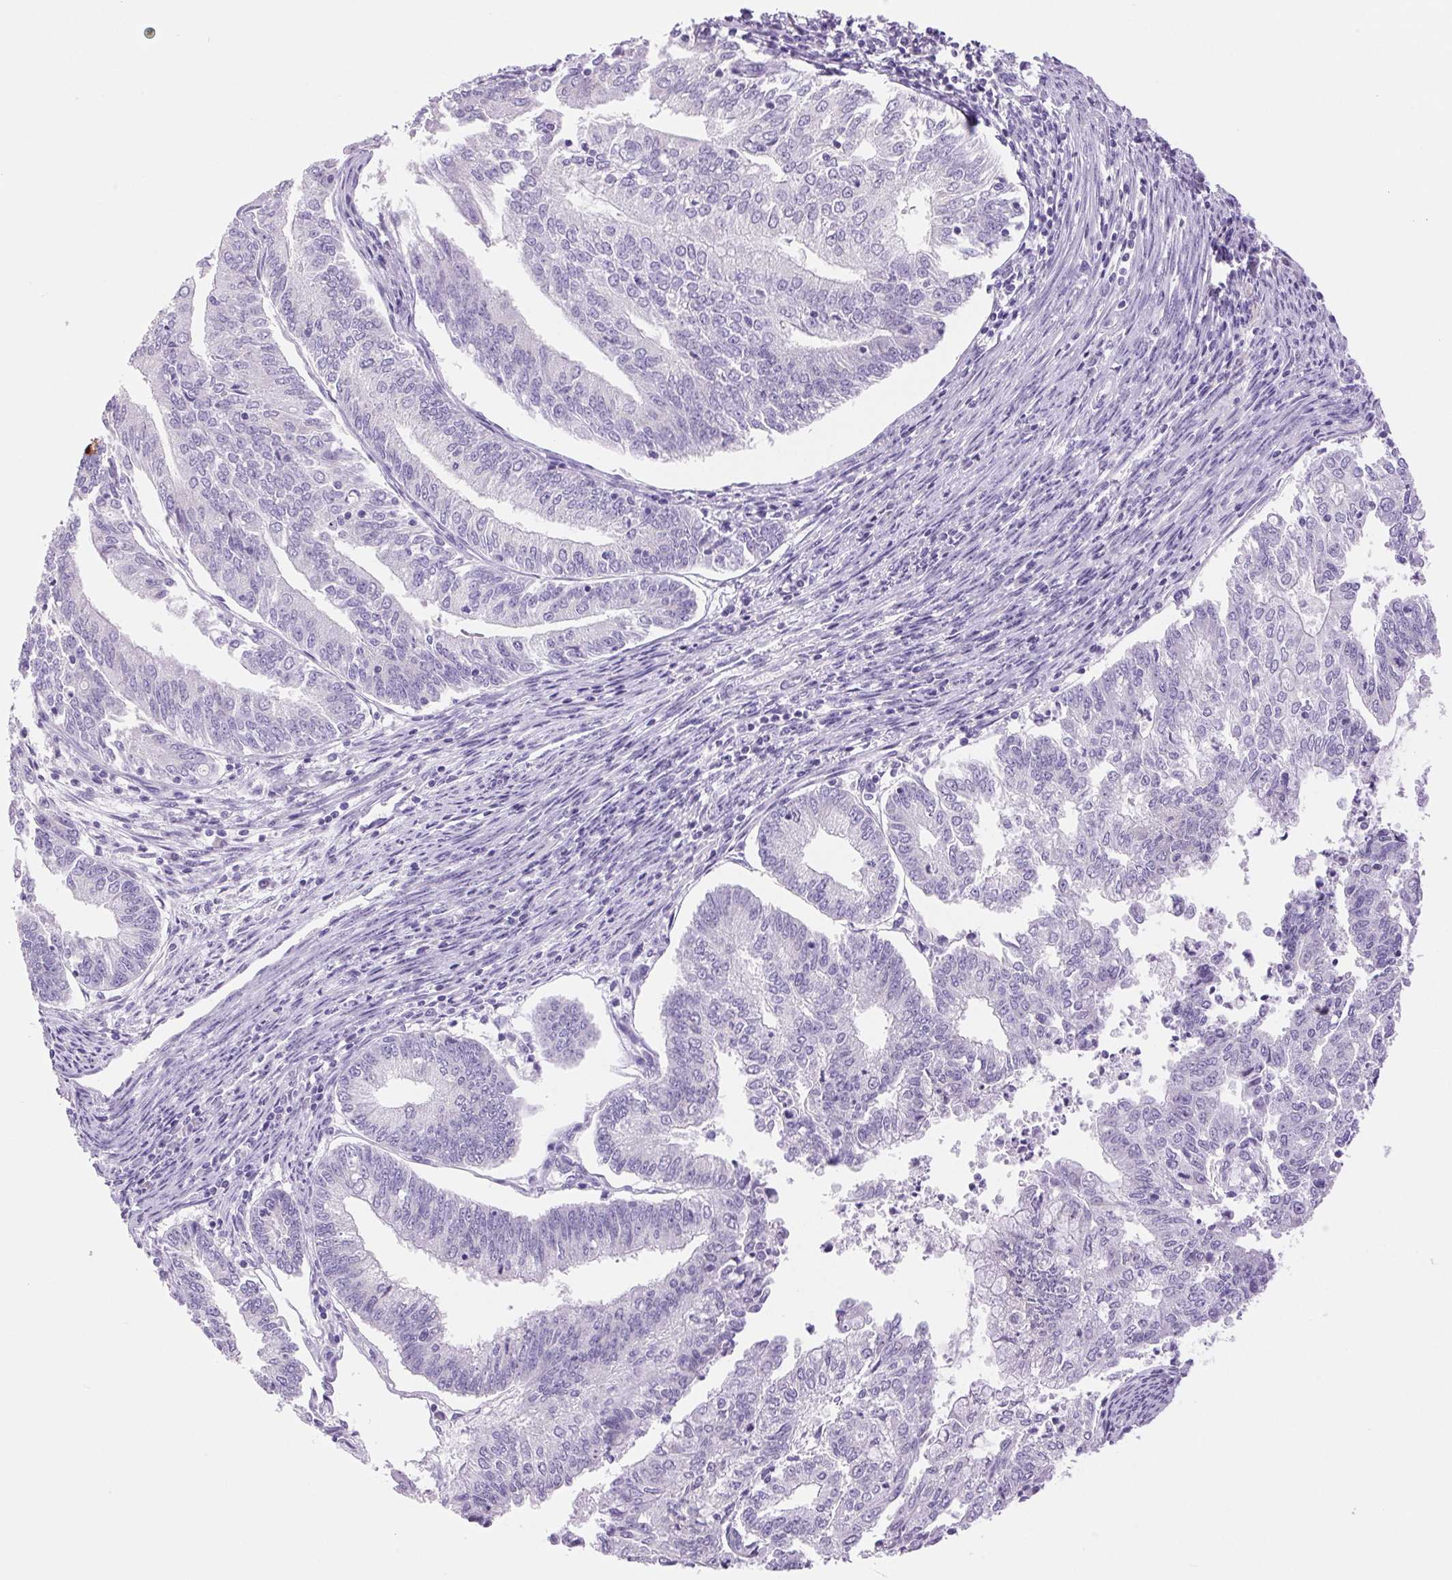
{"staining": {"intensity": "weak", "quantity": "<25%", "location": "cytoplasmic/membranous,nuclear"}, "tissue": "endometrial cancer", "cell_type": "Tumor cells", "image_type": "cancer", "snomed": [{"axis": "morphology", "description": "Adenocarcinoma, NOS"}, {"axis": "topography", "description": "Endometrium"}], "caption": "There is no significant expression in tumor cells of endometrial adenocarcinoma.", "gene": "SERPINB3", "patient": {"sex": "female", "age": 61}}